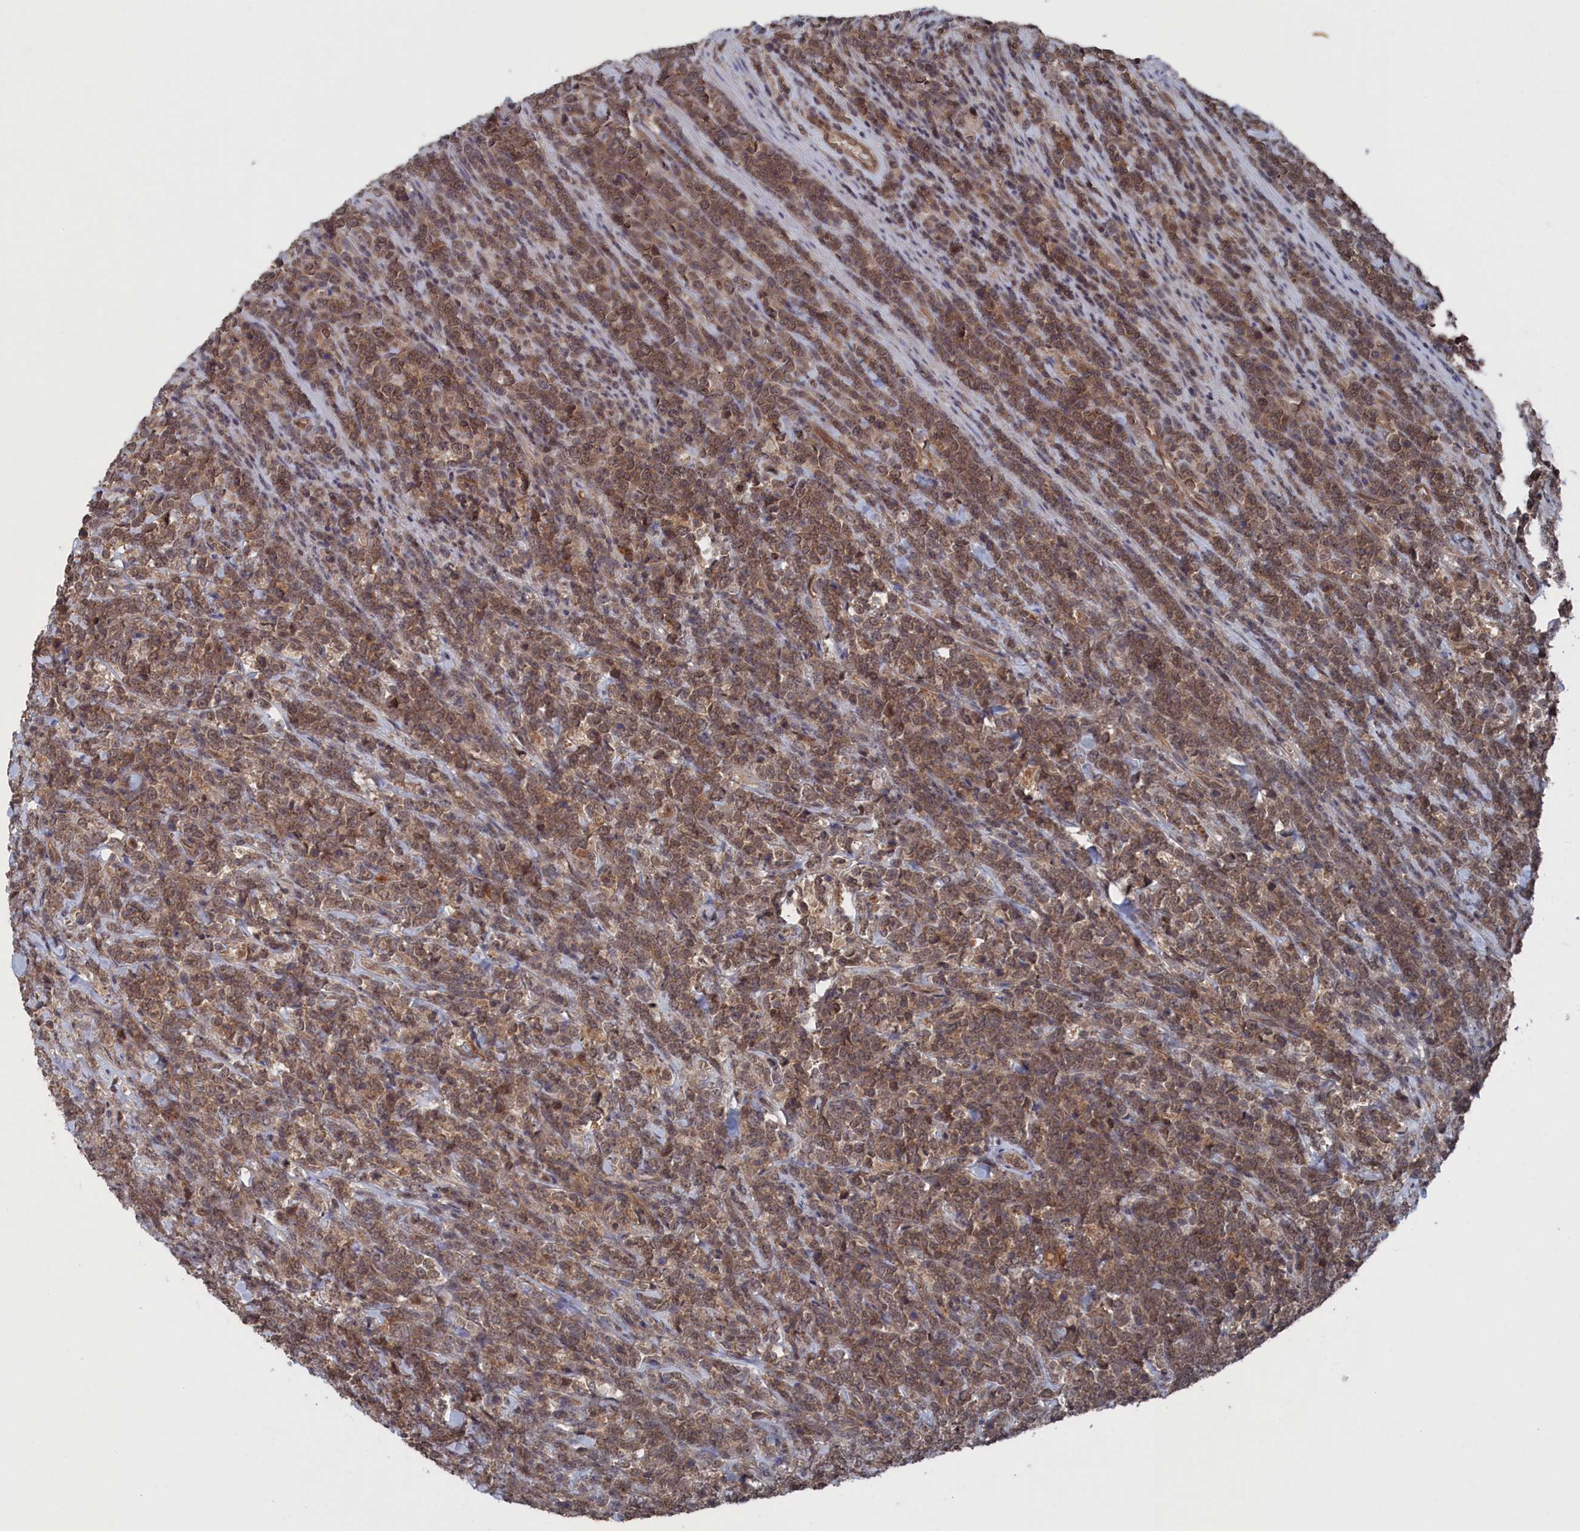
{"staining": {"intensity": "moderate", "quantity": ">75%", "location": "cytoplasmic/membranous,nuclear"}, "tissue": "lymphoma", "cell_type": "Tumor cells", "image_type": "cancer", "snomed": [{"axis": "morphology", "description": "Malignant lymphoma, non-Hodgkin's type, High grade"}, {"axis": "topography", "description": "Small intestine"}], "caption": "Malignant lymphoma, non-Hodgkin's type (high-grade) was stained to show a protein in brown. There is medium levels of moderate cytoplasmic/membranous and nuclear staining in approximately >75% of tumor cells. The staining is performed using DAB (3,3'-diaminobenzidine) brown chromogen to label protein expression. The nuclei are counter-stained blue using hematoxylin.", "gene": "NUTF2", "patient": {"sex": "male", "age": 8}}